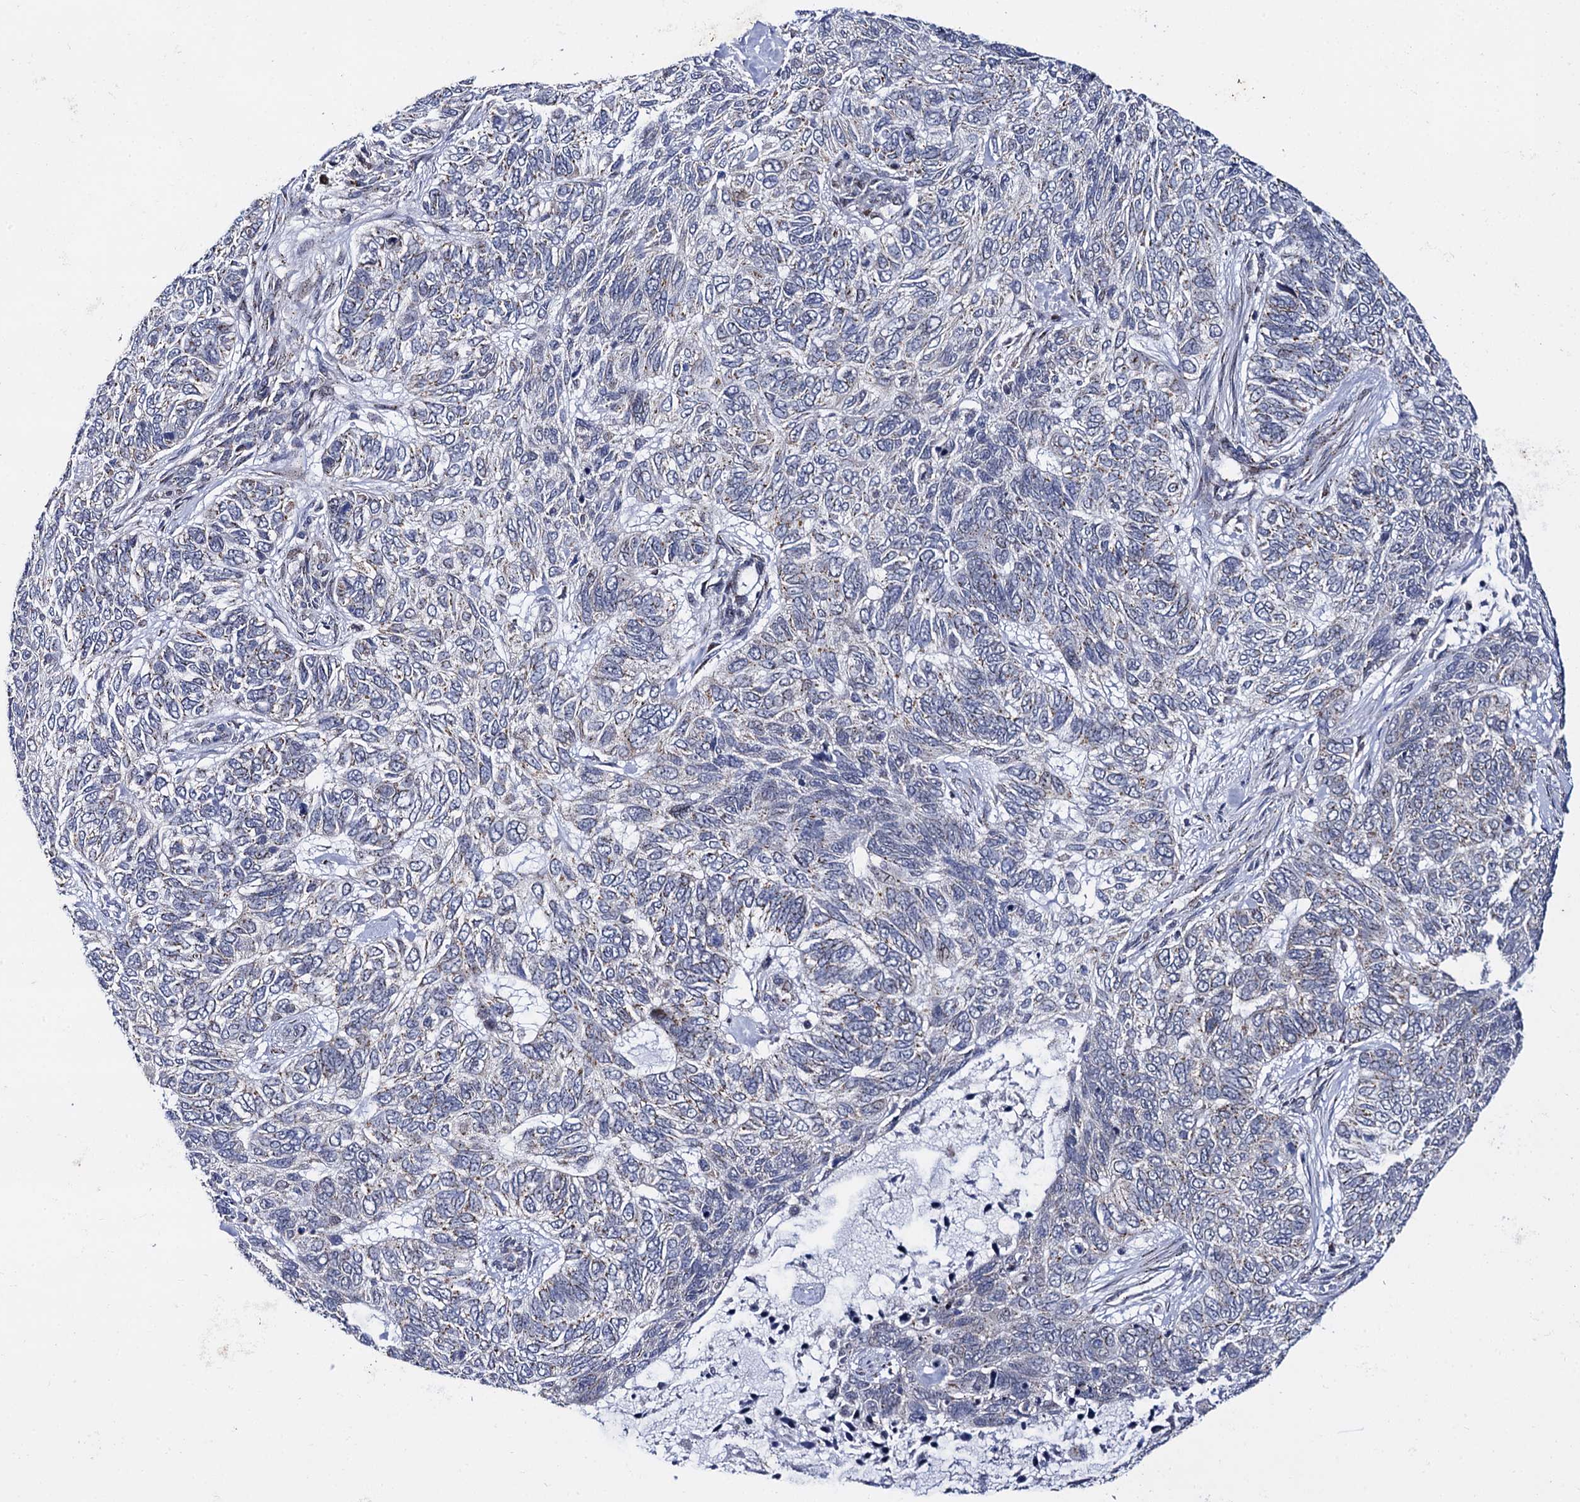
{"staining": {"intensity": "weak", "quantity": "<25%", "location": "cytoplasmic/membranous"}, "tissue": "skin cancer", "cell_type": "Tumor cells", "image_type": "cancer", "snomed": [{"axis": "morphology", "description": "Basal cell carcinoma"}, {"axis": "topography", "description": "Skin"}], "caption": "Immunohistochemistry (IHC) of skin cancer exhibits no staining in tumor cells. (Stains: DAB (3,3'-diaminobenzidine) immunohistochemistry (IHC) with hematoxylin counter stain, Microscopy: brightfield microscopy at high magnification).", "gene": "THAP2", "patient": {"sex": "female", "age": 65}}